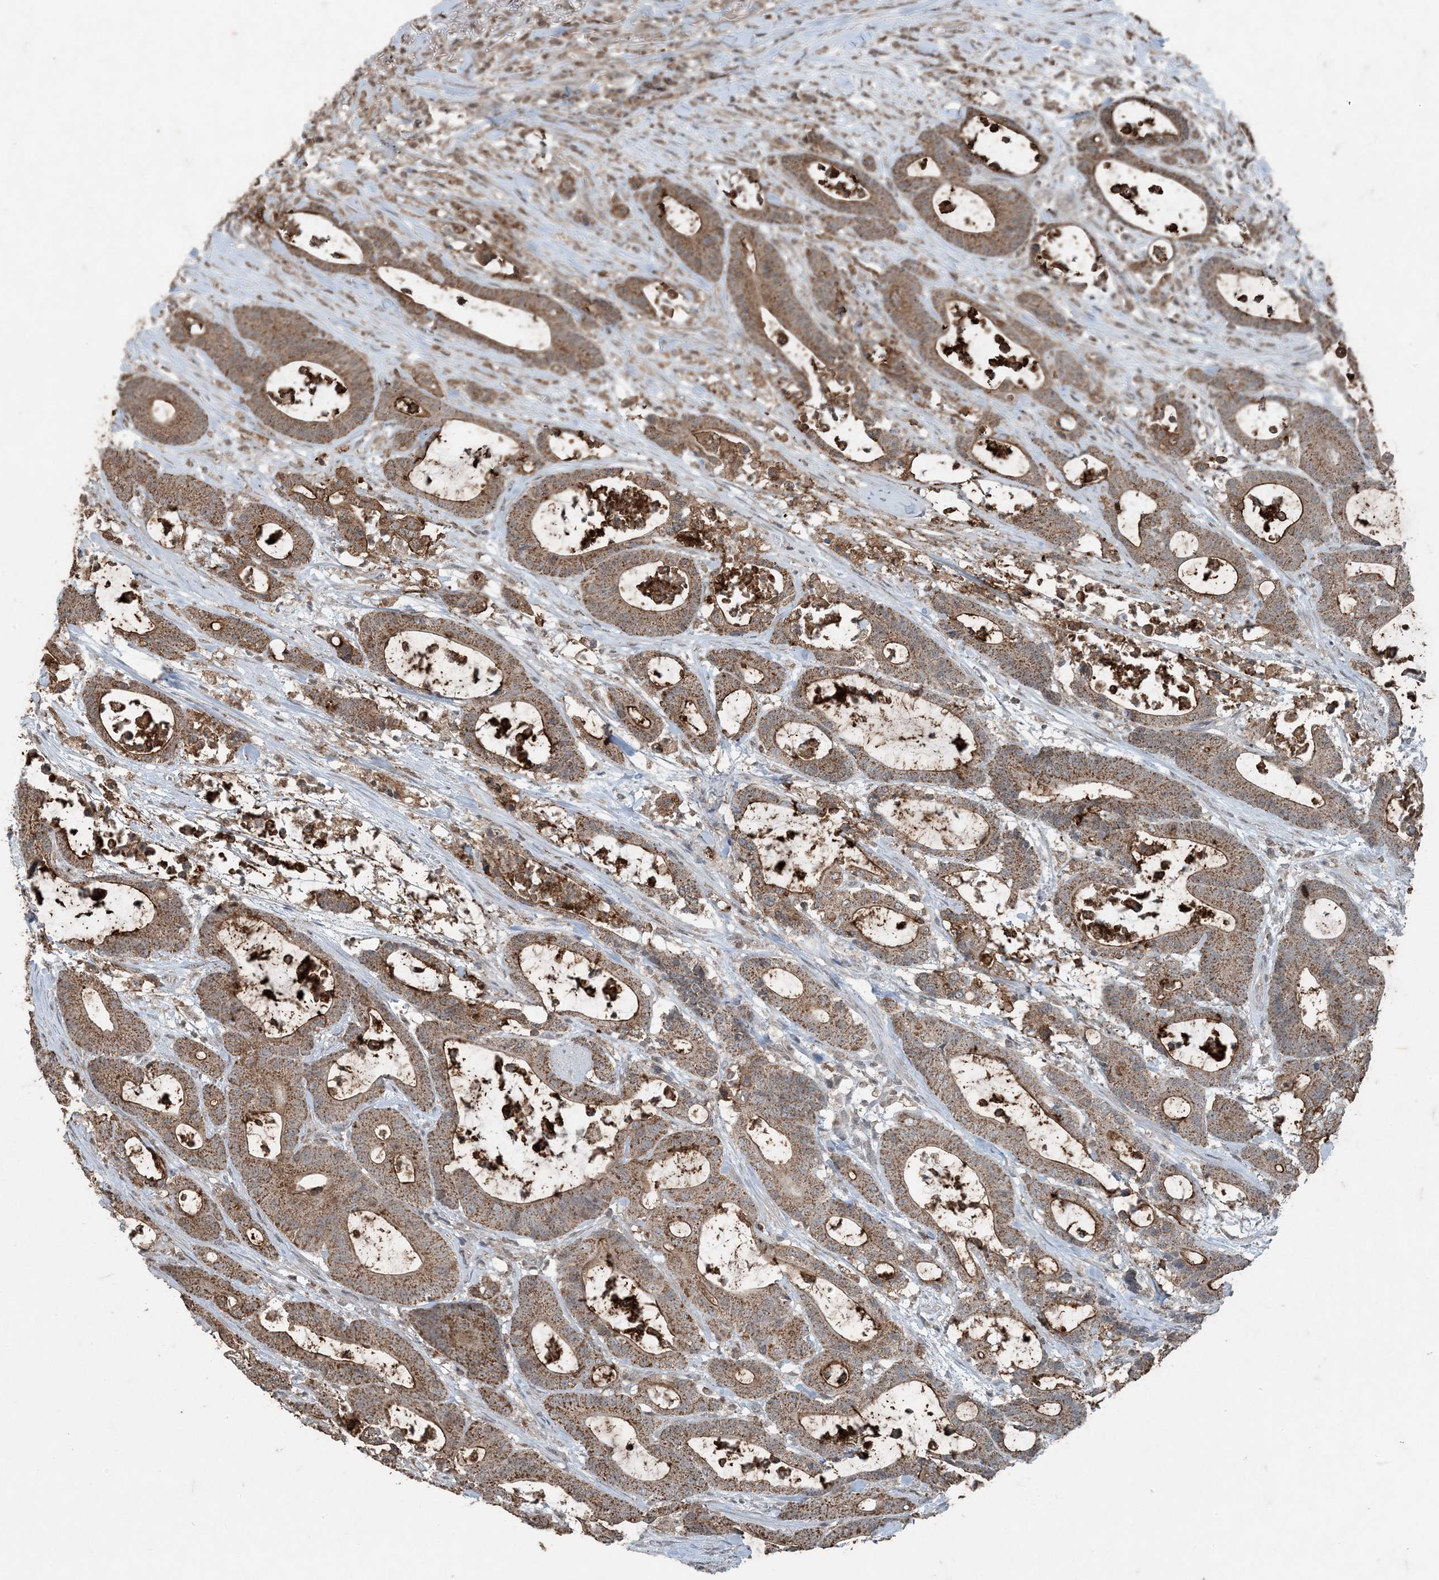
{"staining": {"intensity": "moderate", "quantity": ">75%", "location": "cytoplasmic/membranous"}, "tissue": "colorectal cancer", "cell_type": "Tumor cells", "image_type": "cancer", "snomed": [{"axis": "morphology", "description": "Adenocarcinoma, NOS"}, {"axis": "topography", "description": "Colon"}], "caption": "Protein expression analysis of colorectal cancer (adenocarcinoma) reveals moderate cytoplasmic/membranous positivity in approximately >75% of tumor cells. (DAB IHC with brightfield microscopy, high magnification).", "gene": "GNL1", "patient": {"sex": "female", "age": 84}}